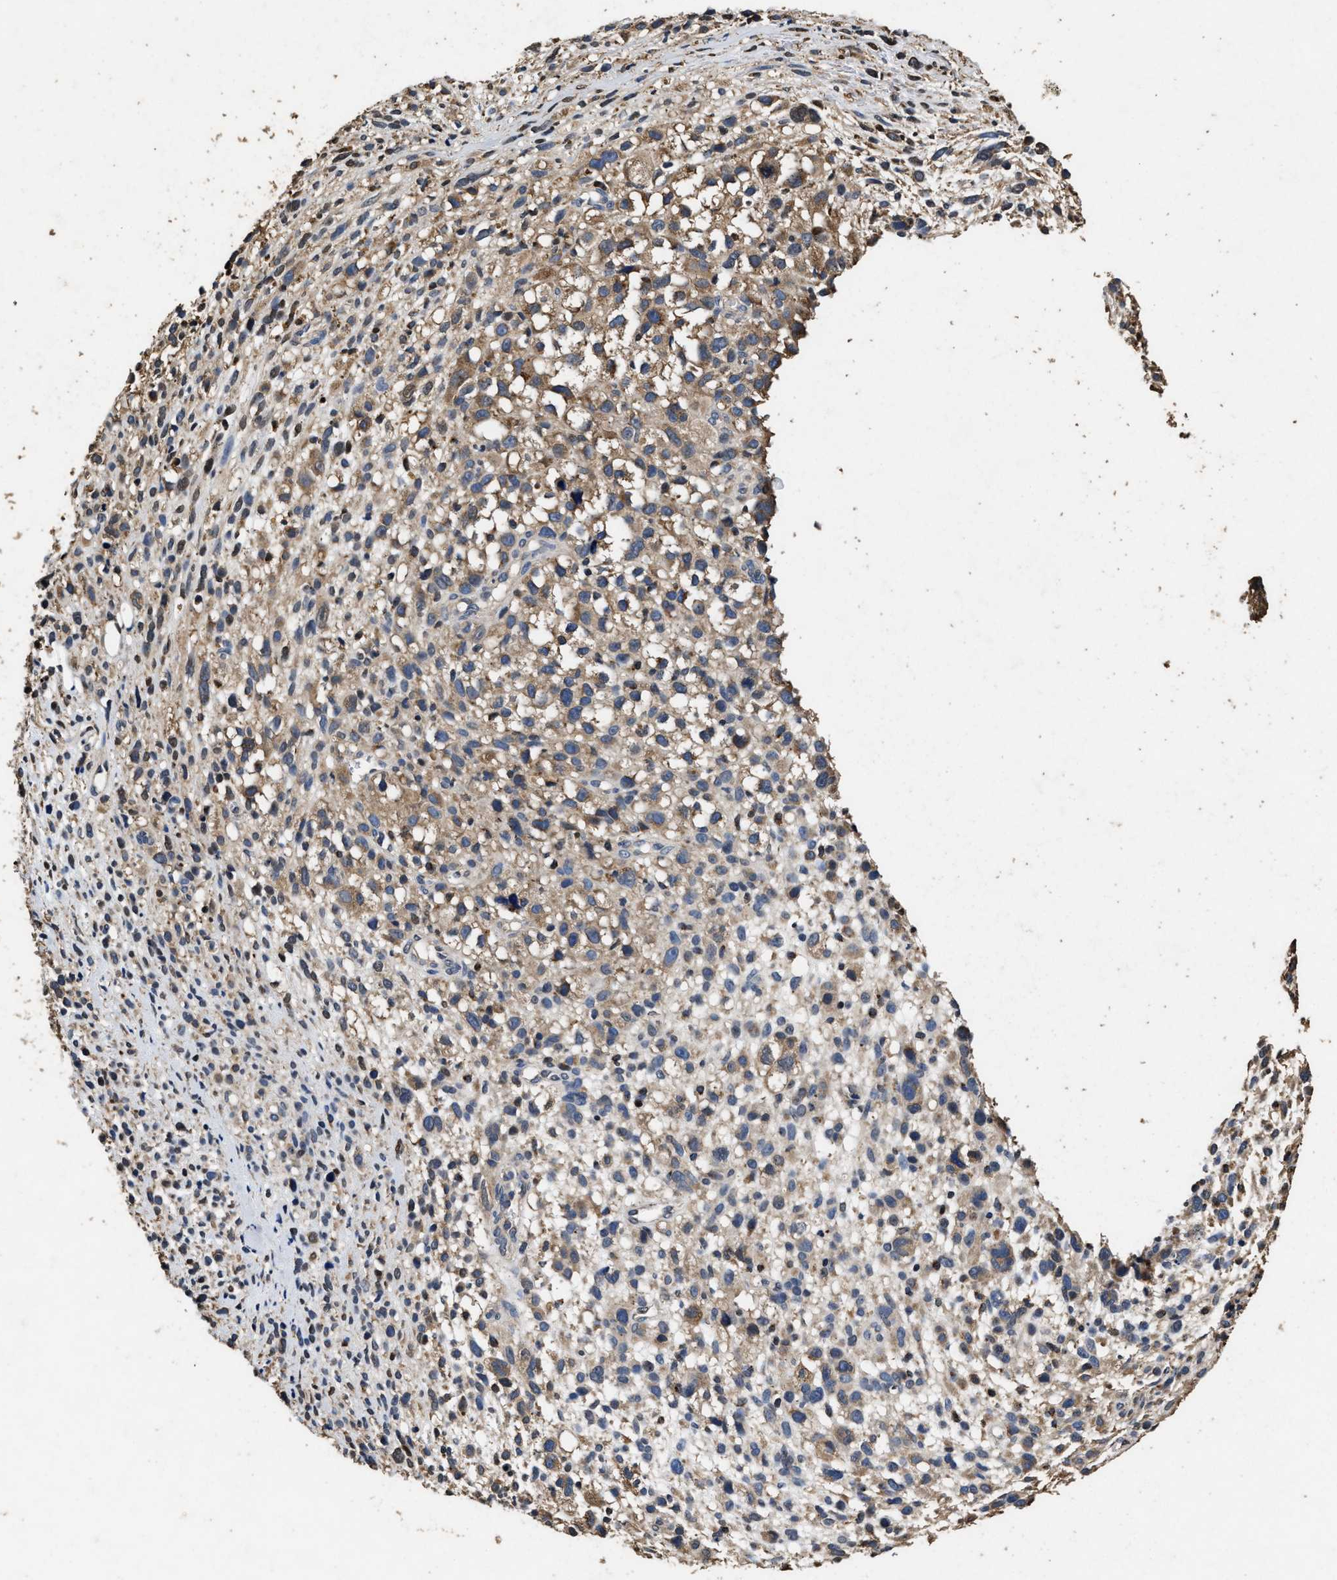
{"staining": {"intensity": "moderate", "quantity": ">75%", "location": "cytoplasmic/membranous"}, "tissue": "melanoma", "cell_type": "Tumor cells", "image_type": "cancer", "snomed": [{"axis": "morphology", "description": "Malignant melanoma, NOS"}, {"axis": "topography", "description": "Skin"}], "caption": "Immunohistochemistry (IHC) micrograph of neoplastic tissue: human malignant melanoma stained using IHC exhibits medium levels of moderate protein expression localized specifically in the cytoplasmic/membranous of tumor cells, appearing as a cytoplasmic/membranous brown color.", "gene": "TPST2", "patient": {"sex": "female", "age": 55}}